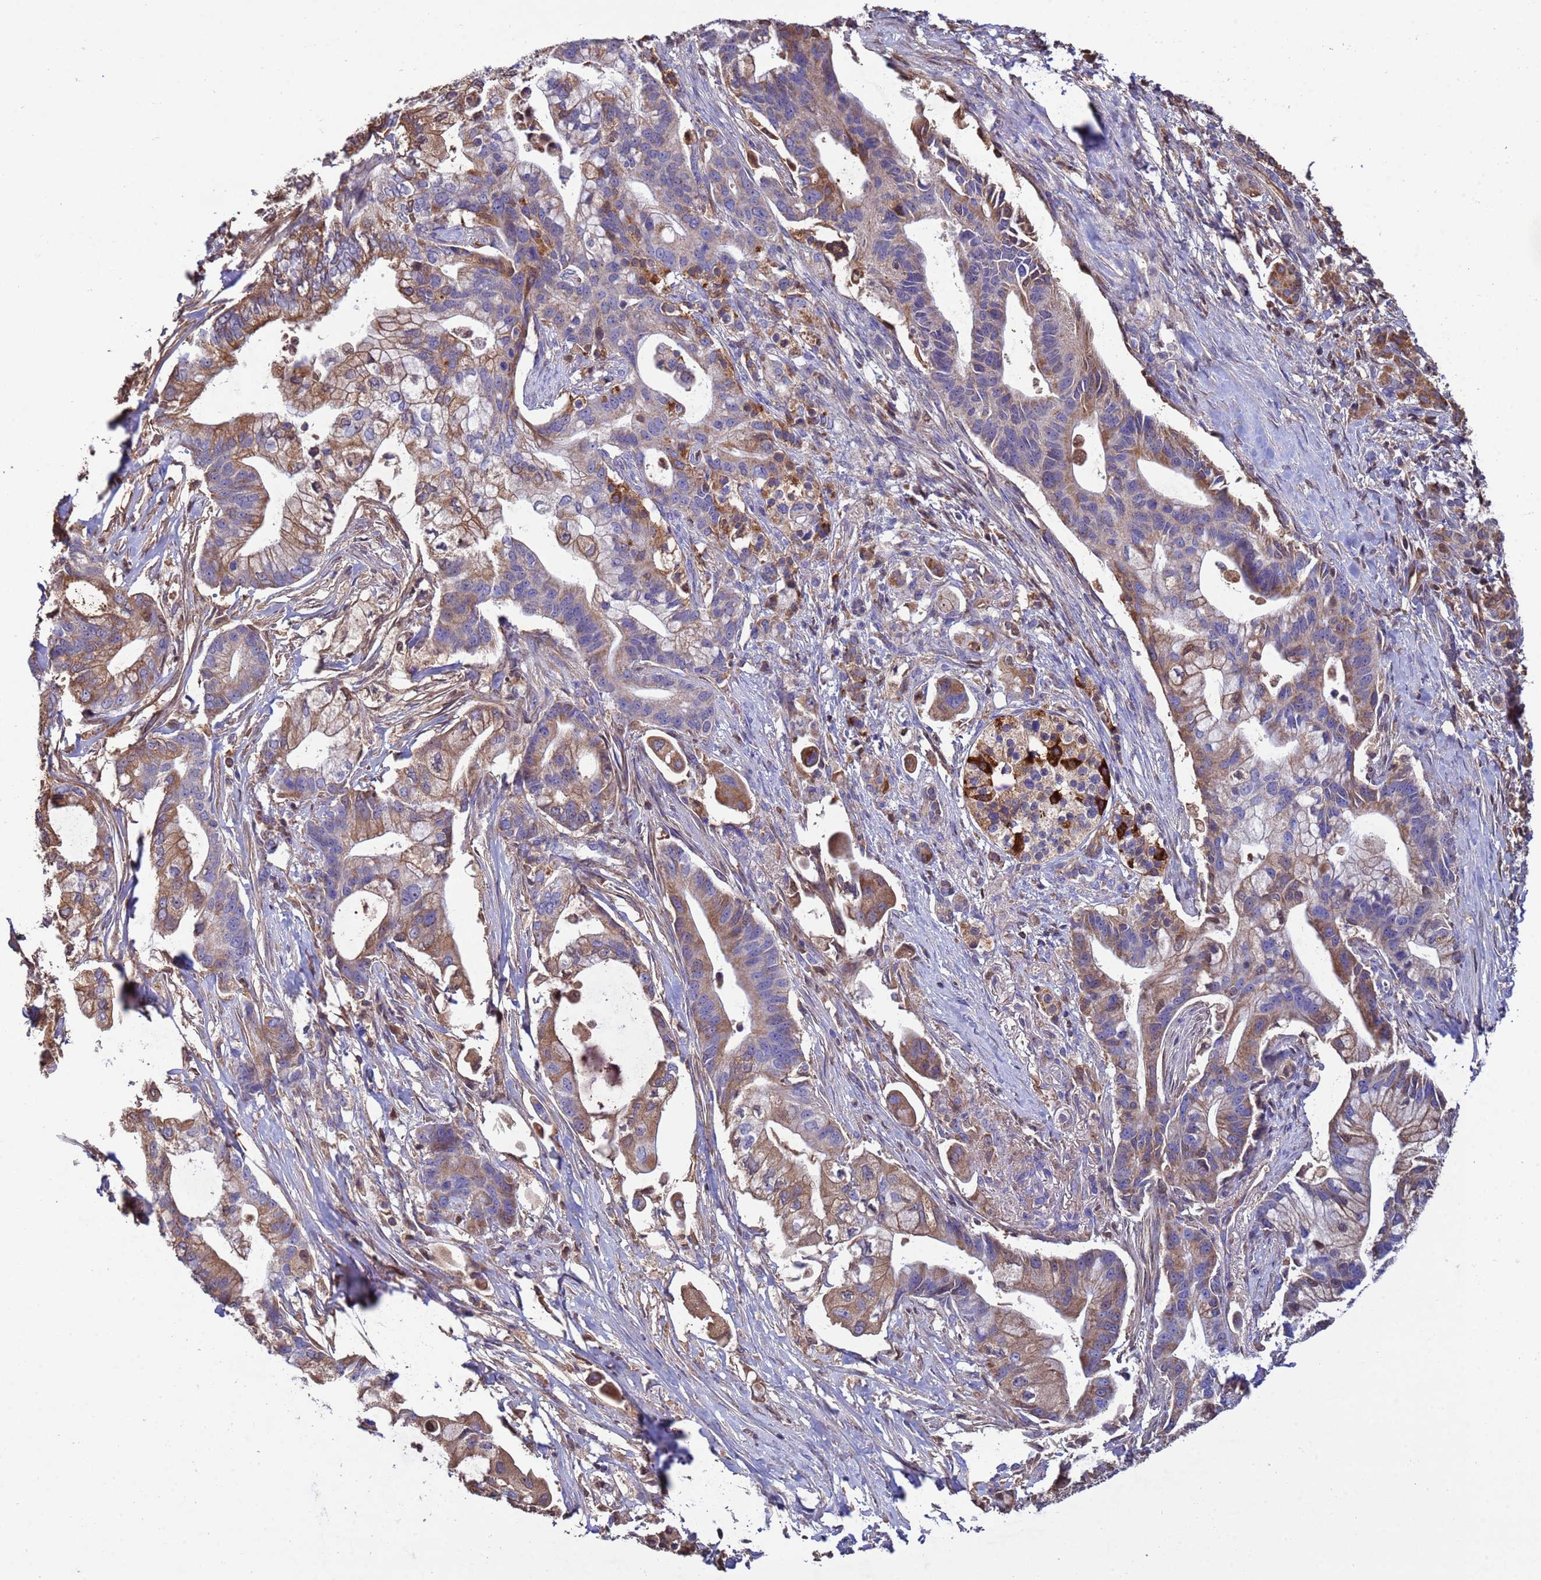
{"staining": {"intensity": "moderate", "quantity": ">75%", "location": "cytoplasmic/membranous"}, "tissue": "pancreatic cancer", "cell_type": "Tumor cells", "image_type": "cancer", "snomed": [{"axis": "morphology", "description": "Adenocarcinoma, NOS"}, {"axis": "topography", "description": "Pancreas"}], "caption": "Tumor cells show medium levels of moderate cytoplasmic/membranous staining in about >75% of cells in human adenocarcinoma (pancreatic).", "gene": "GLUD1", "patient": {"sex": "male", "age": 68}}